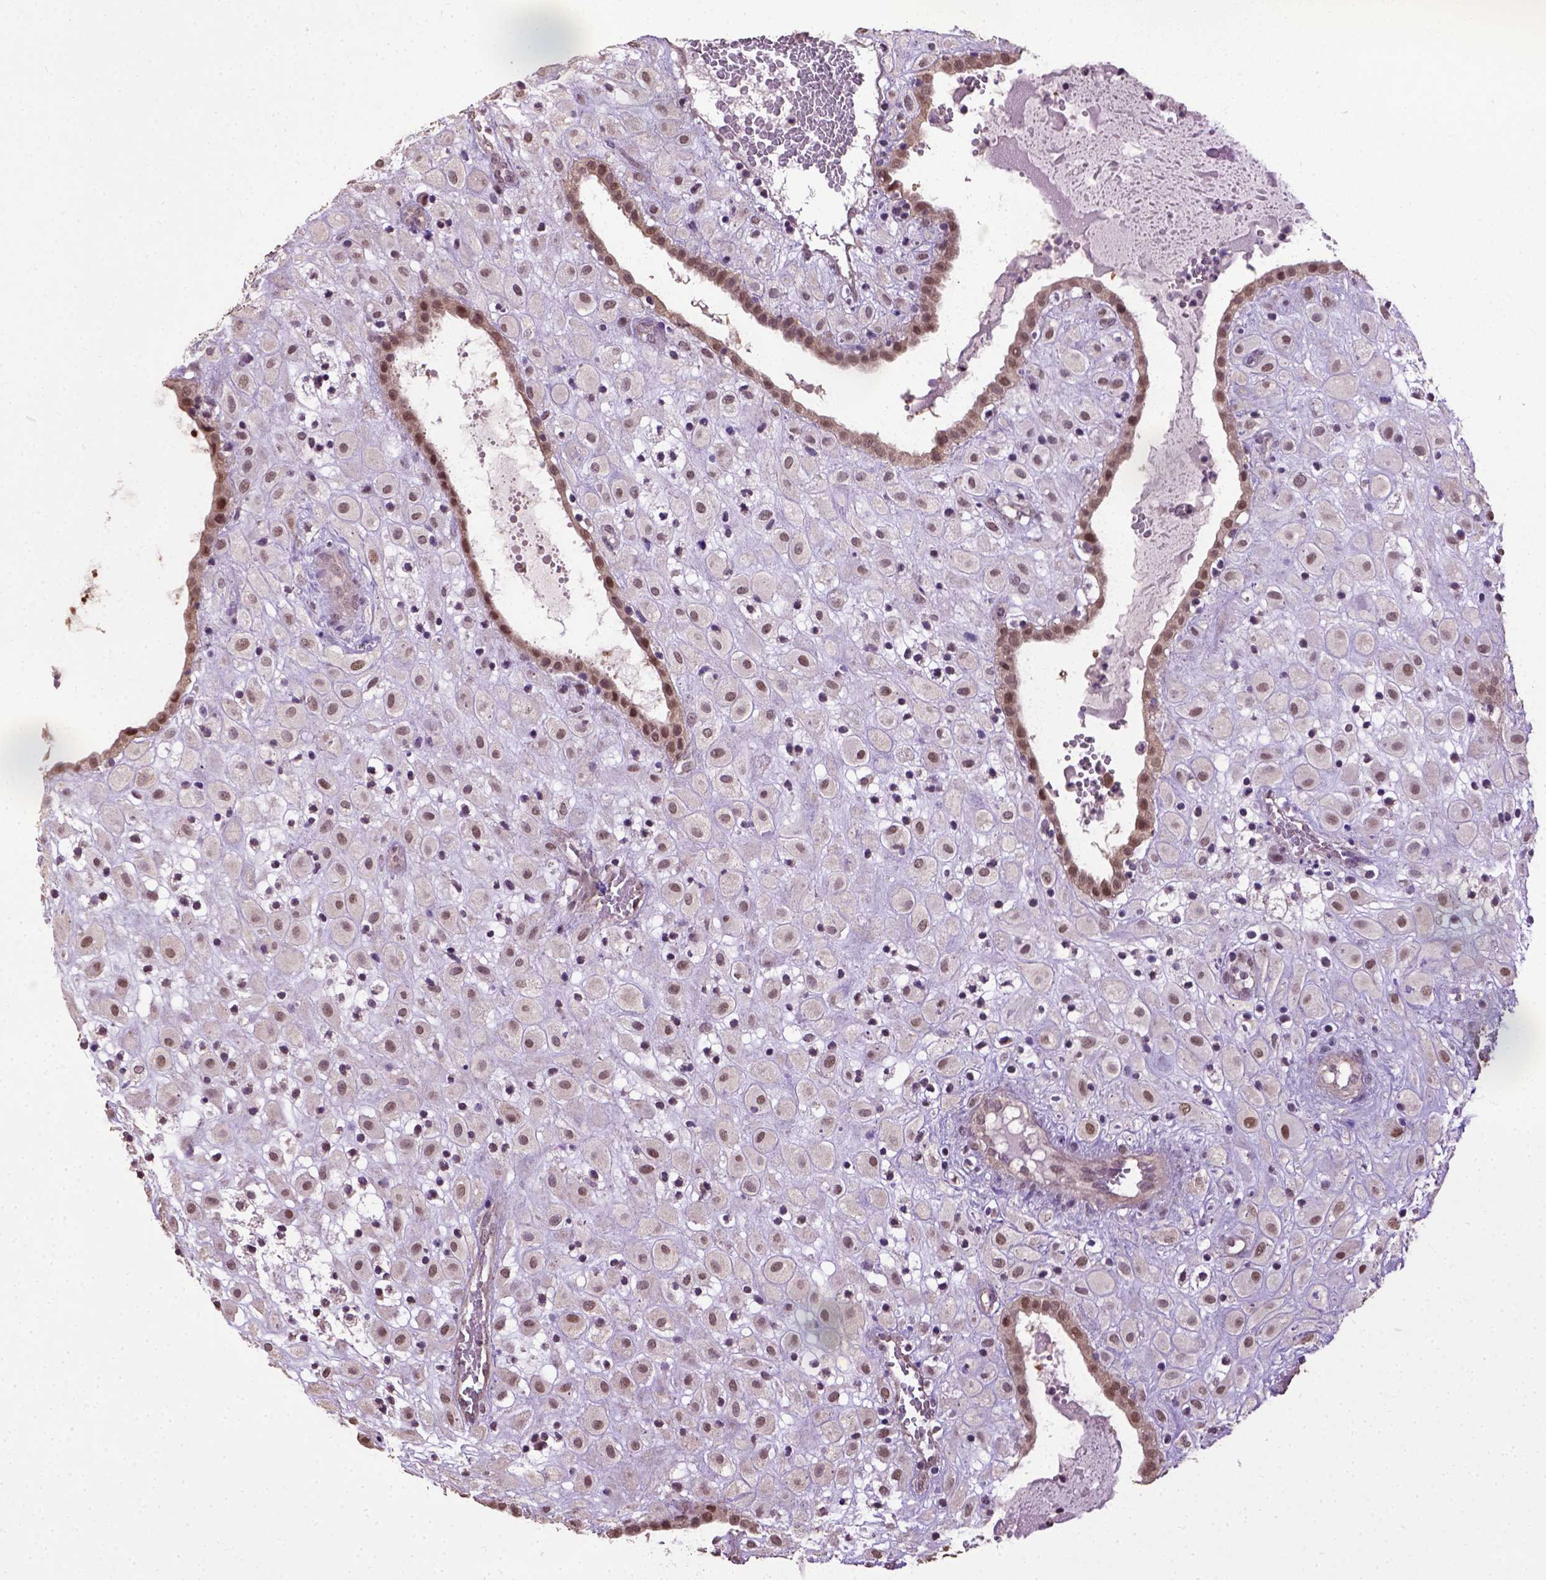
{"staining": {"intensity": "moderate", "quantity": ">75%", "location": "nuclear"}, "tissue": "placenta", "cell_type": "Decidual cells", "image_type": "normal", "snomed": [{"axis": "morphology", "description": "Normal tissue, NOS"}, {"axis": "topography", "description": "Placenta"}], "caption": "IHC histopathology image of benign placenta: human placenta stained using IHC reveals medium levels of moderate protein expression localized specifically in the nuclear of decidual cells, appearing as a nuclear brown color.", "gene": "UBA3", "patient": {"sex": "female", "age": 24}}